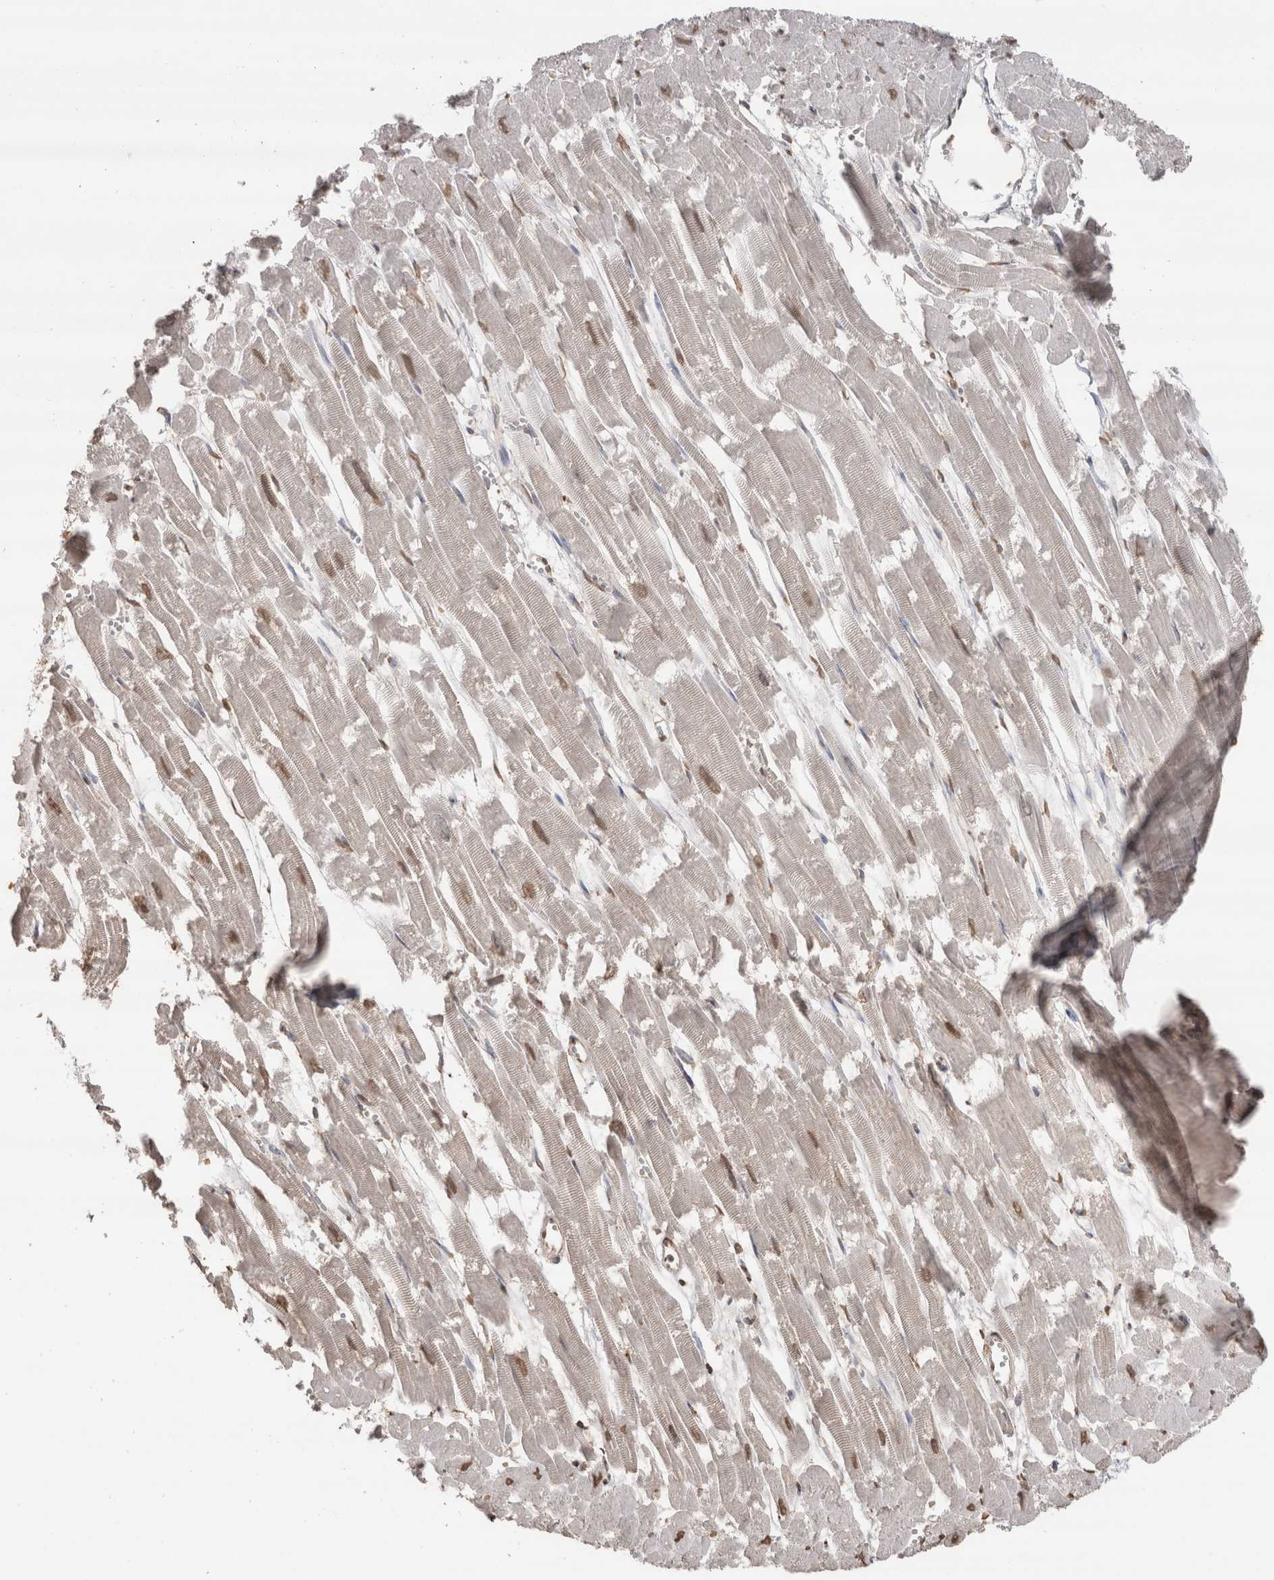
{"staining": {"intensity": "moderate", "quantity": "<25%", "location": "nuclear"}, "tissue": "heart muscle", "cell_type": "Cardiomyocytes", "image_type": "normal", "snomed": [{"axis": "morphology", "description": "Normal tissue, NOS"}, {"axis": "topography", "description": "Heart"}], "caption": "Immunohistochemical staining of normal heart muscle reveals moderate nuclear protein expression in about <25% of cardiomyocytes. Nuclei are stained in blue.", "gene": "CRELD2", "patient": {"sex": "male", "age": 54}}